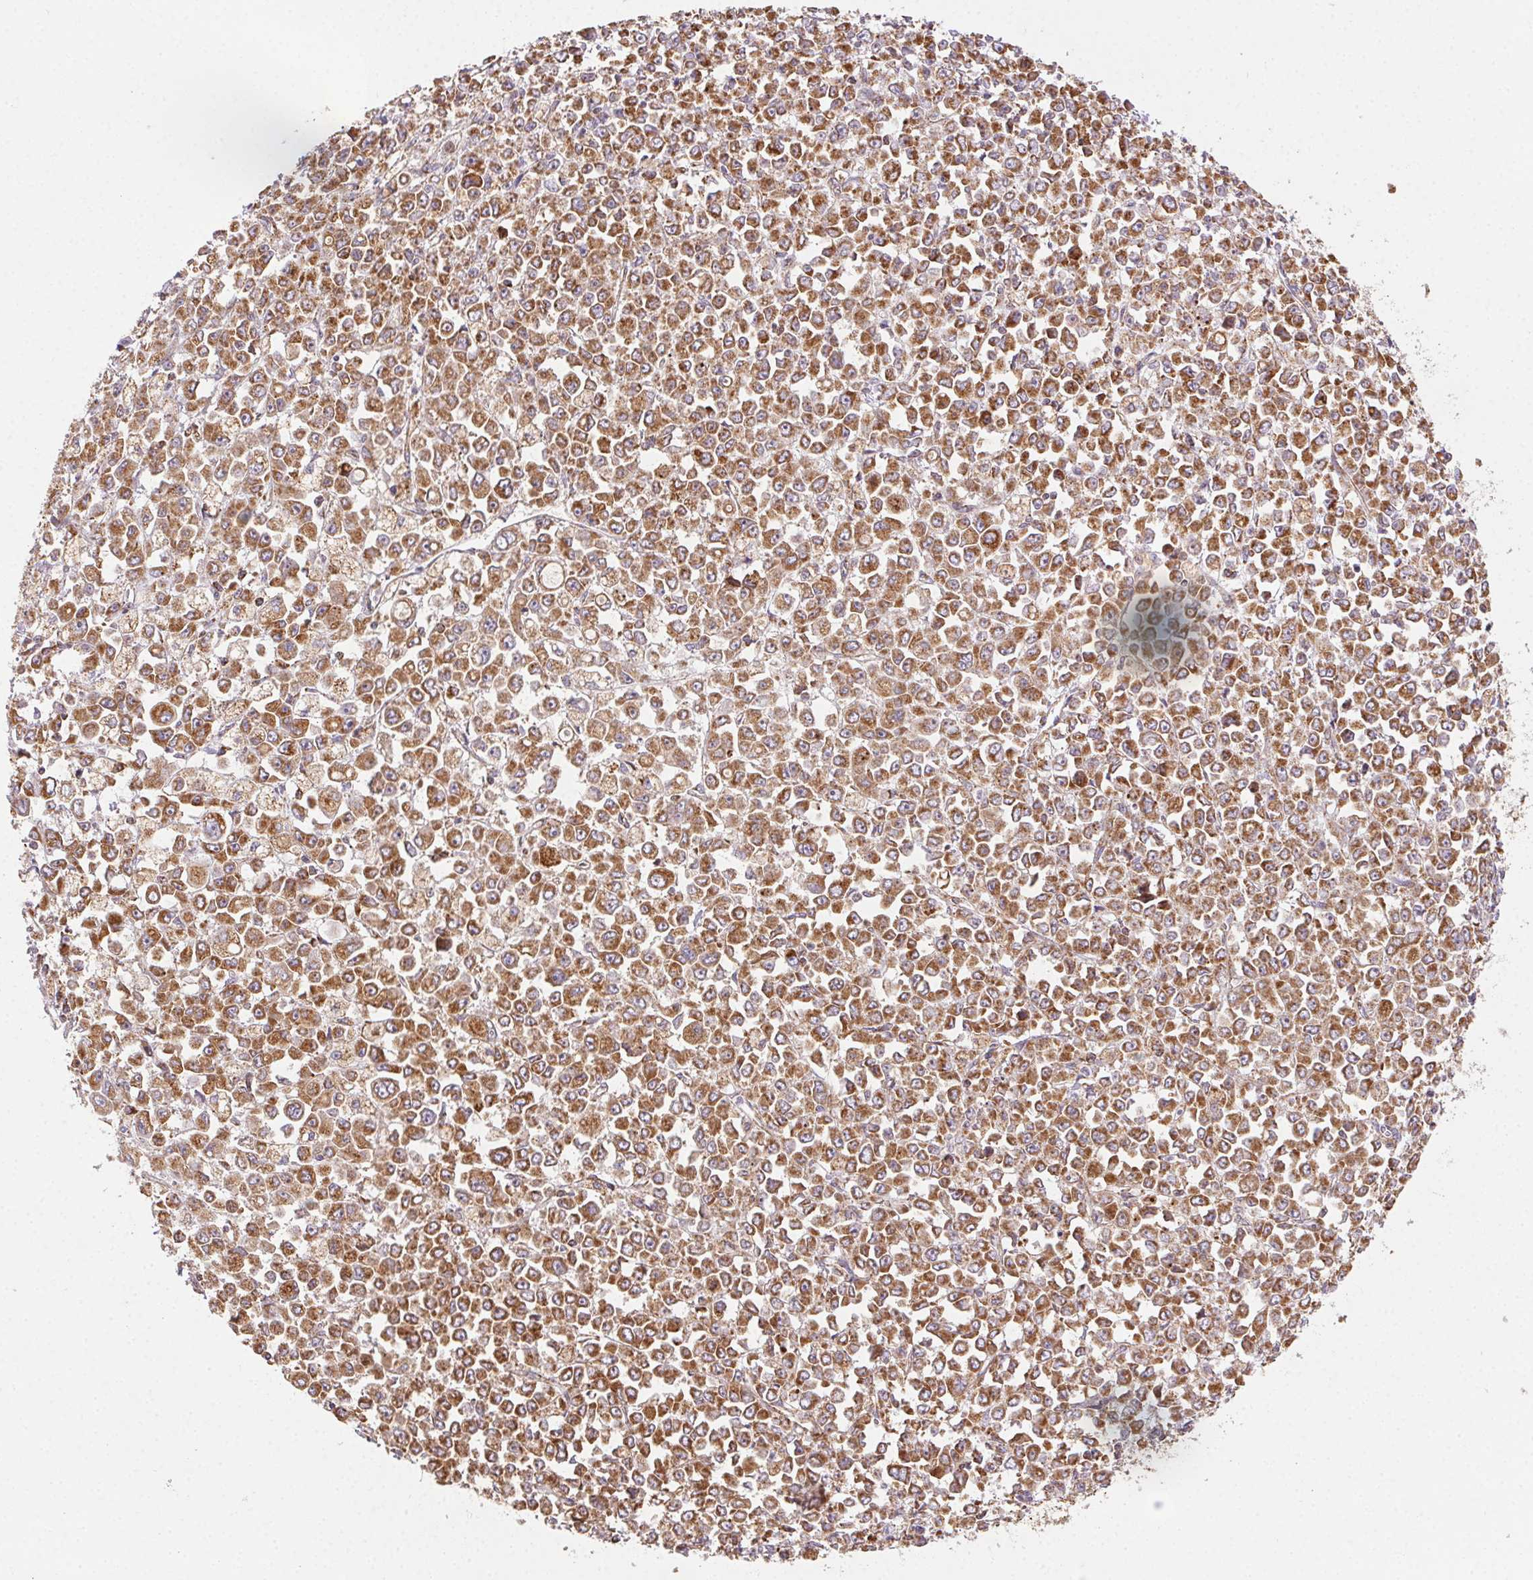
{"staining": {"intensity": "strong", "quantity": ">75%", "location": "cytoplasmic/membranous"}, "tissue": "stomach cancer", "cell_type": "Tumor cells", "image_type": "cancer", "snomed": [{"axis": "morphology", "description": "Adenocarcinoma, NOS"}, {"axis": "topography", "description": "Stomach, upper"}], "caption": "A high amount of strong cytoplasmic/membranous staining is present in about >75% of tumor cells in stomach adenocarcinoma tissue. (IHC, brightfield microscopy, high magnification).", "gene": "CLPB", "patient": {"sex": "male", "age": 70}}